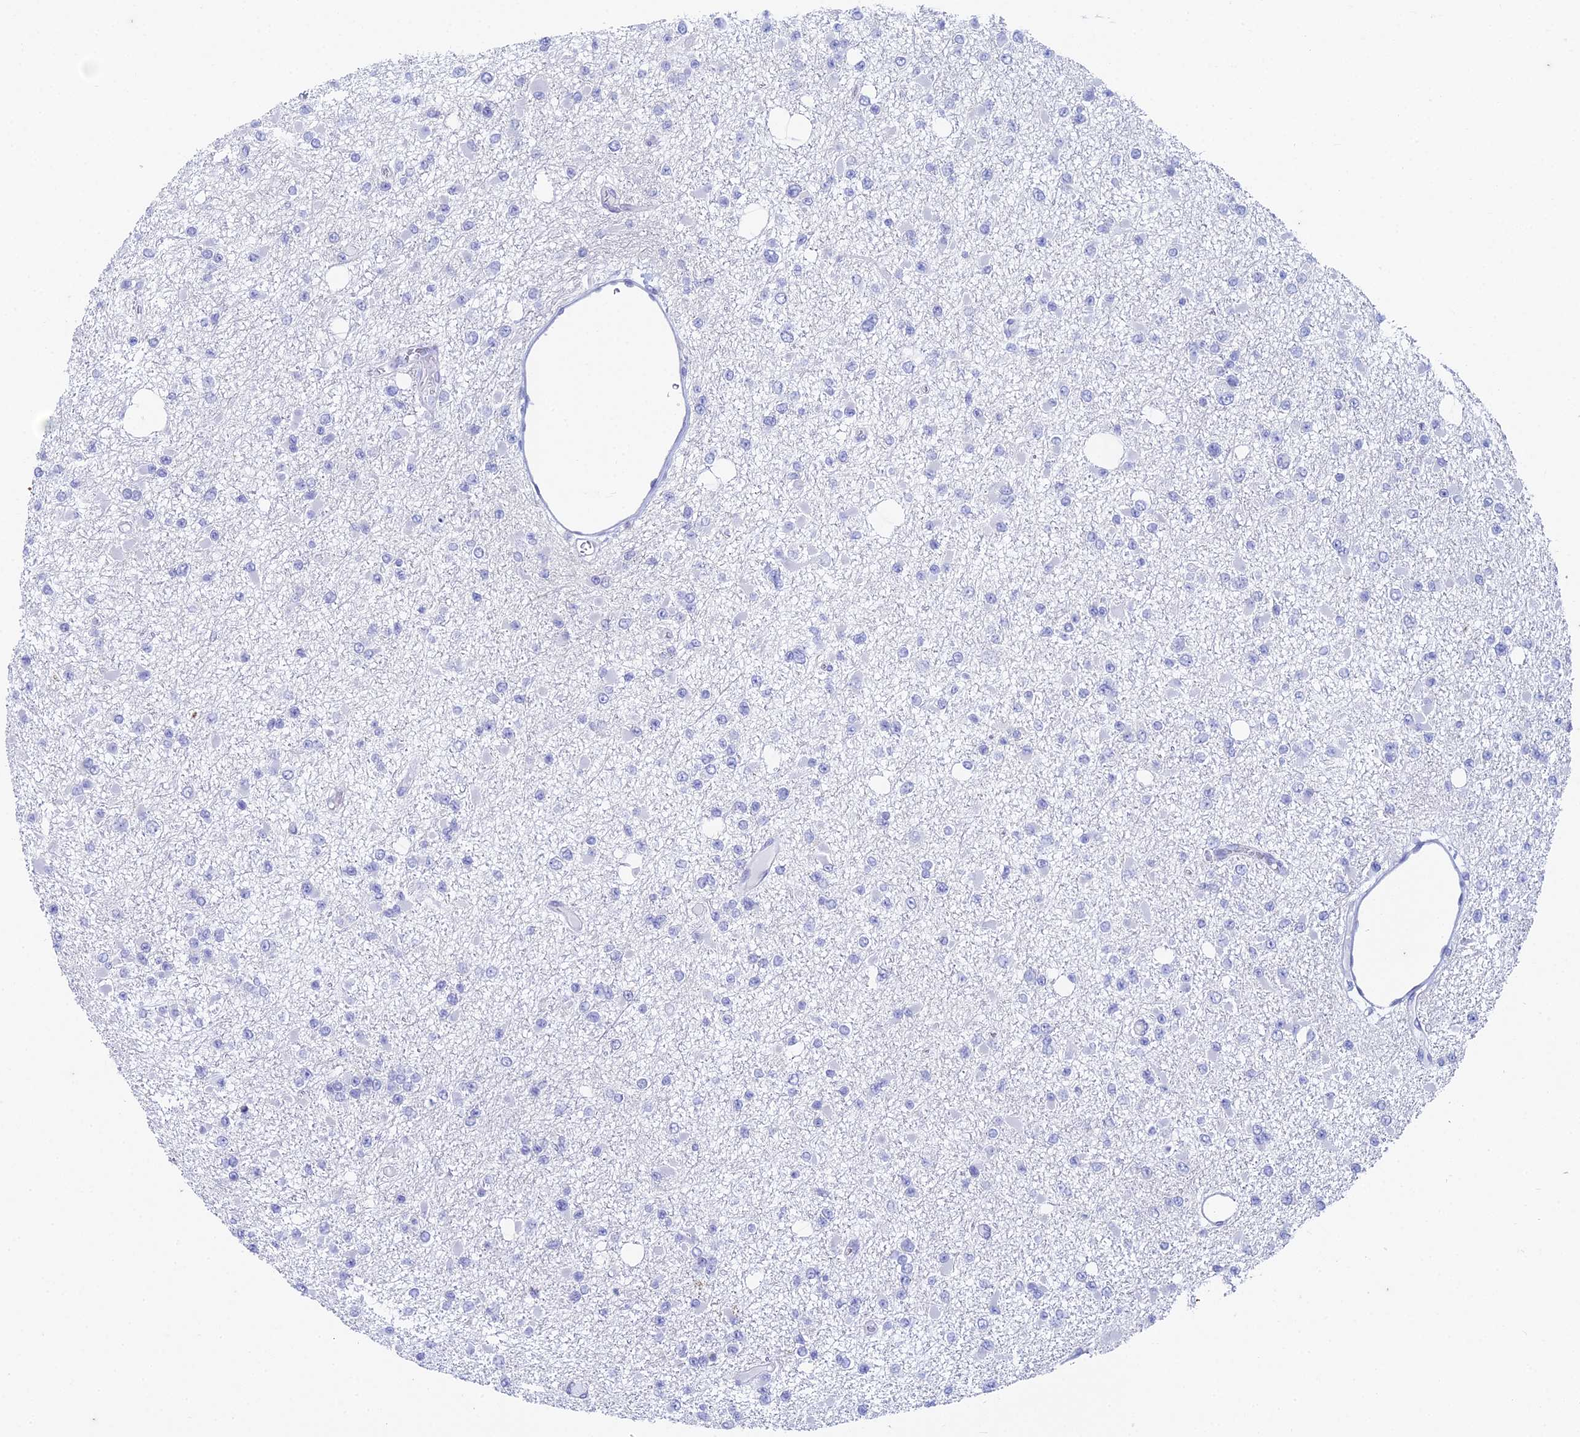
{"staining": {"intensity": "negative", "quantity": "none", "location": "none"}, "tissue": "glioma", "cell_type": "Tumor cells", "image_type": "cancer", "snomed": [{"axis": "morphology", "description": "Glioma, malignant, Low grade"}, {"axis": "topography", "description": "Brain"}], "caption": "Glioma was stained to show a protein in brown. There is no significant expression in tumor cells. The staining was performed using DAB (3,3'-diaminobenzidine) to visualize the protein expression in brown, while the nuclei were stained in blue with hematoxylin (Magnification: 20x).", "gene": "EEF2KMT", "patient": {"sex": "female", "age": 22}}